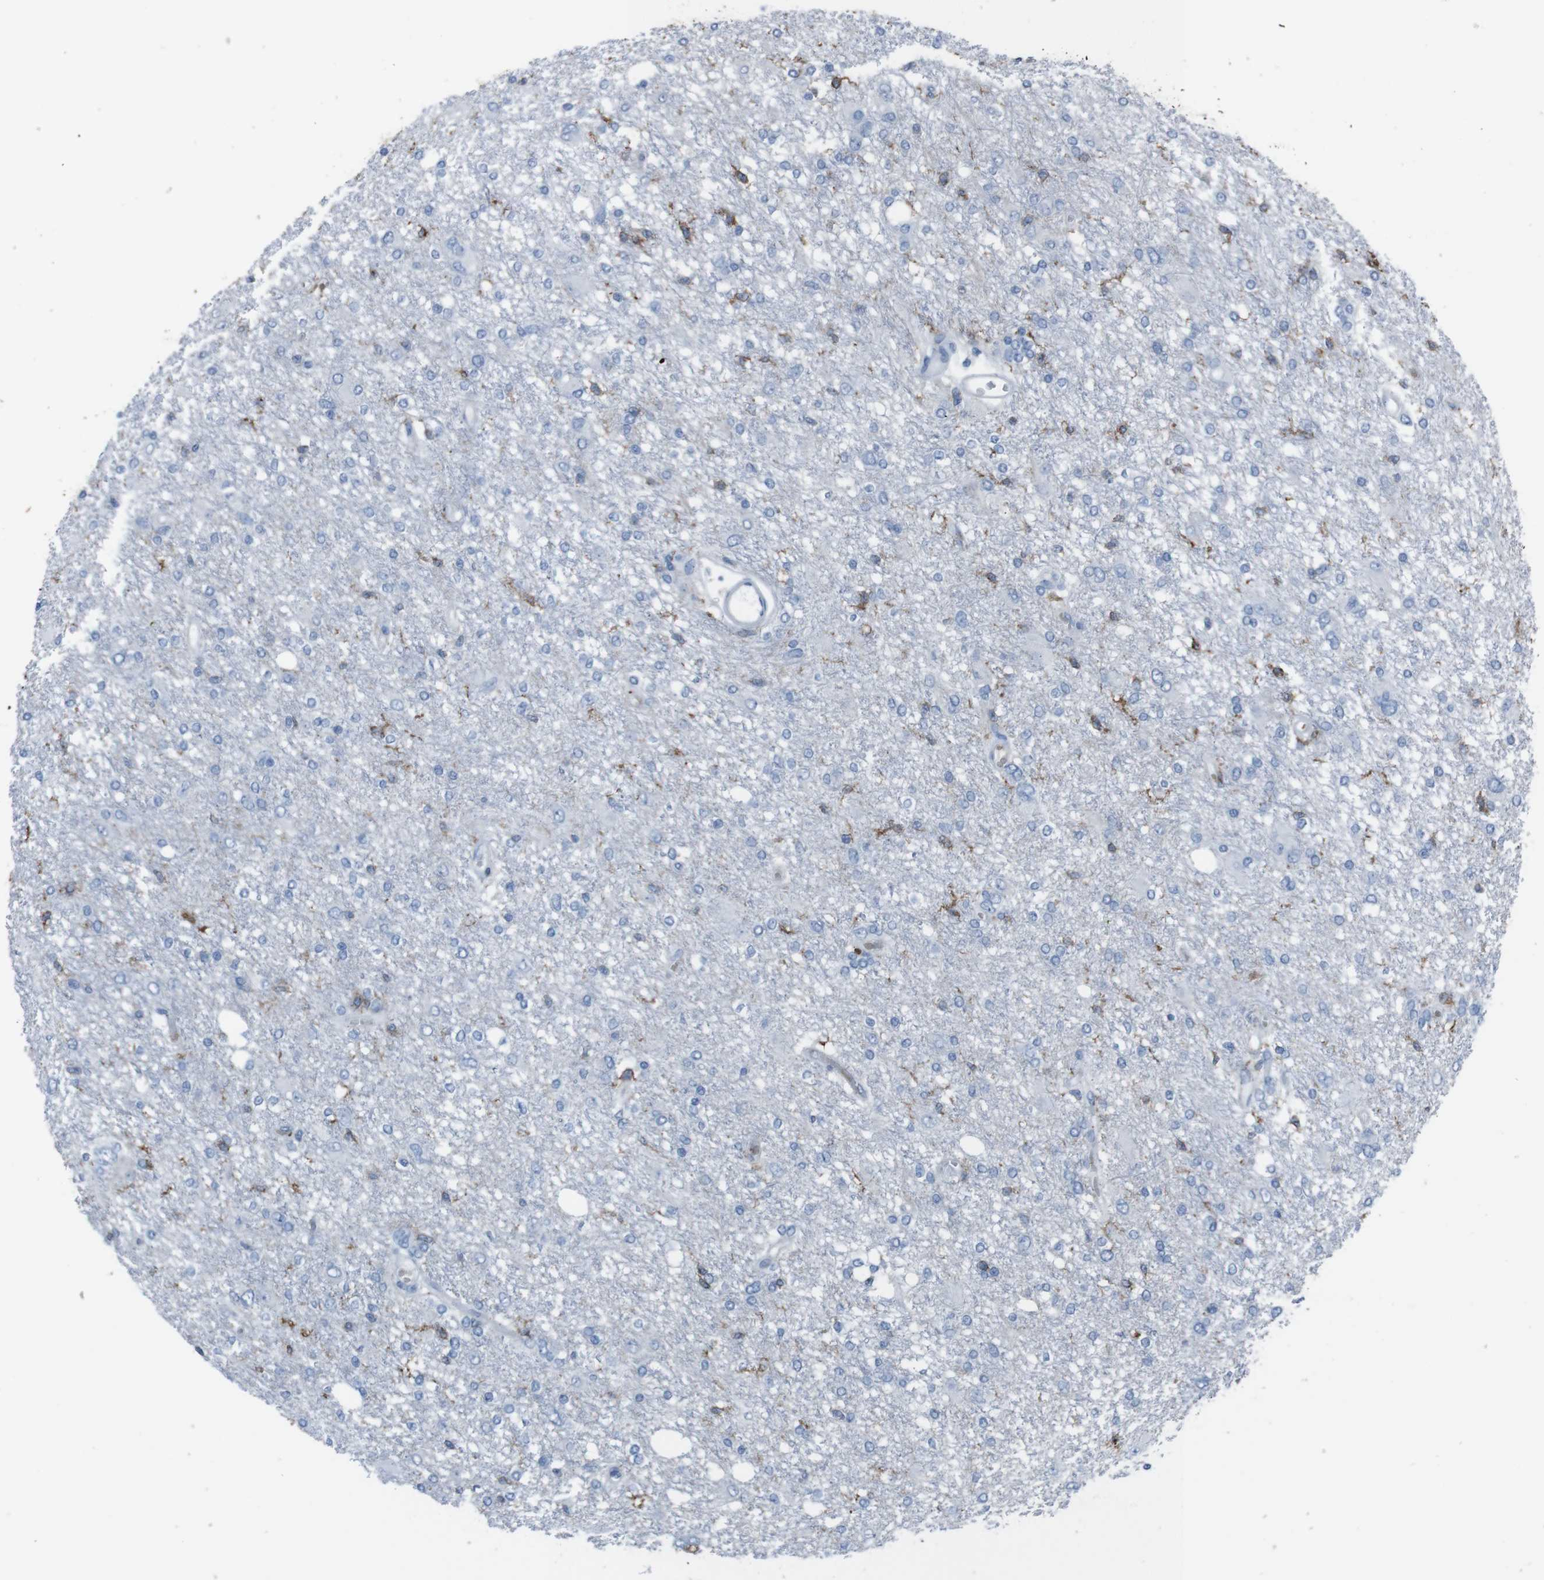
{"staining": {"intensity": "moderate", "quantity": "<25%", "location": "cytoplasmic/membranous"}, "tissue": "glioma", "cell_type": "Tumor cells", "image_type": "cancer", "snomed": [{"axis": "morphology", "description": "Glioma, malignant, High grade"}, {"axis": "topography", "description": "Brain"}], "caption": "Glioma tissue demonstrates moderate cytoplasmic/membranous expression in approximately <25% of tumor cells (IHC, brightfield microscopy, high magnification).", "gene": "ST6GAL1", "patient": {"sex": "female", "age": 59}}